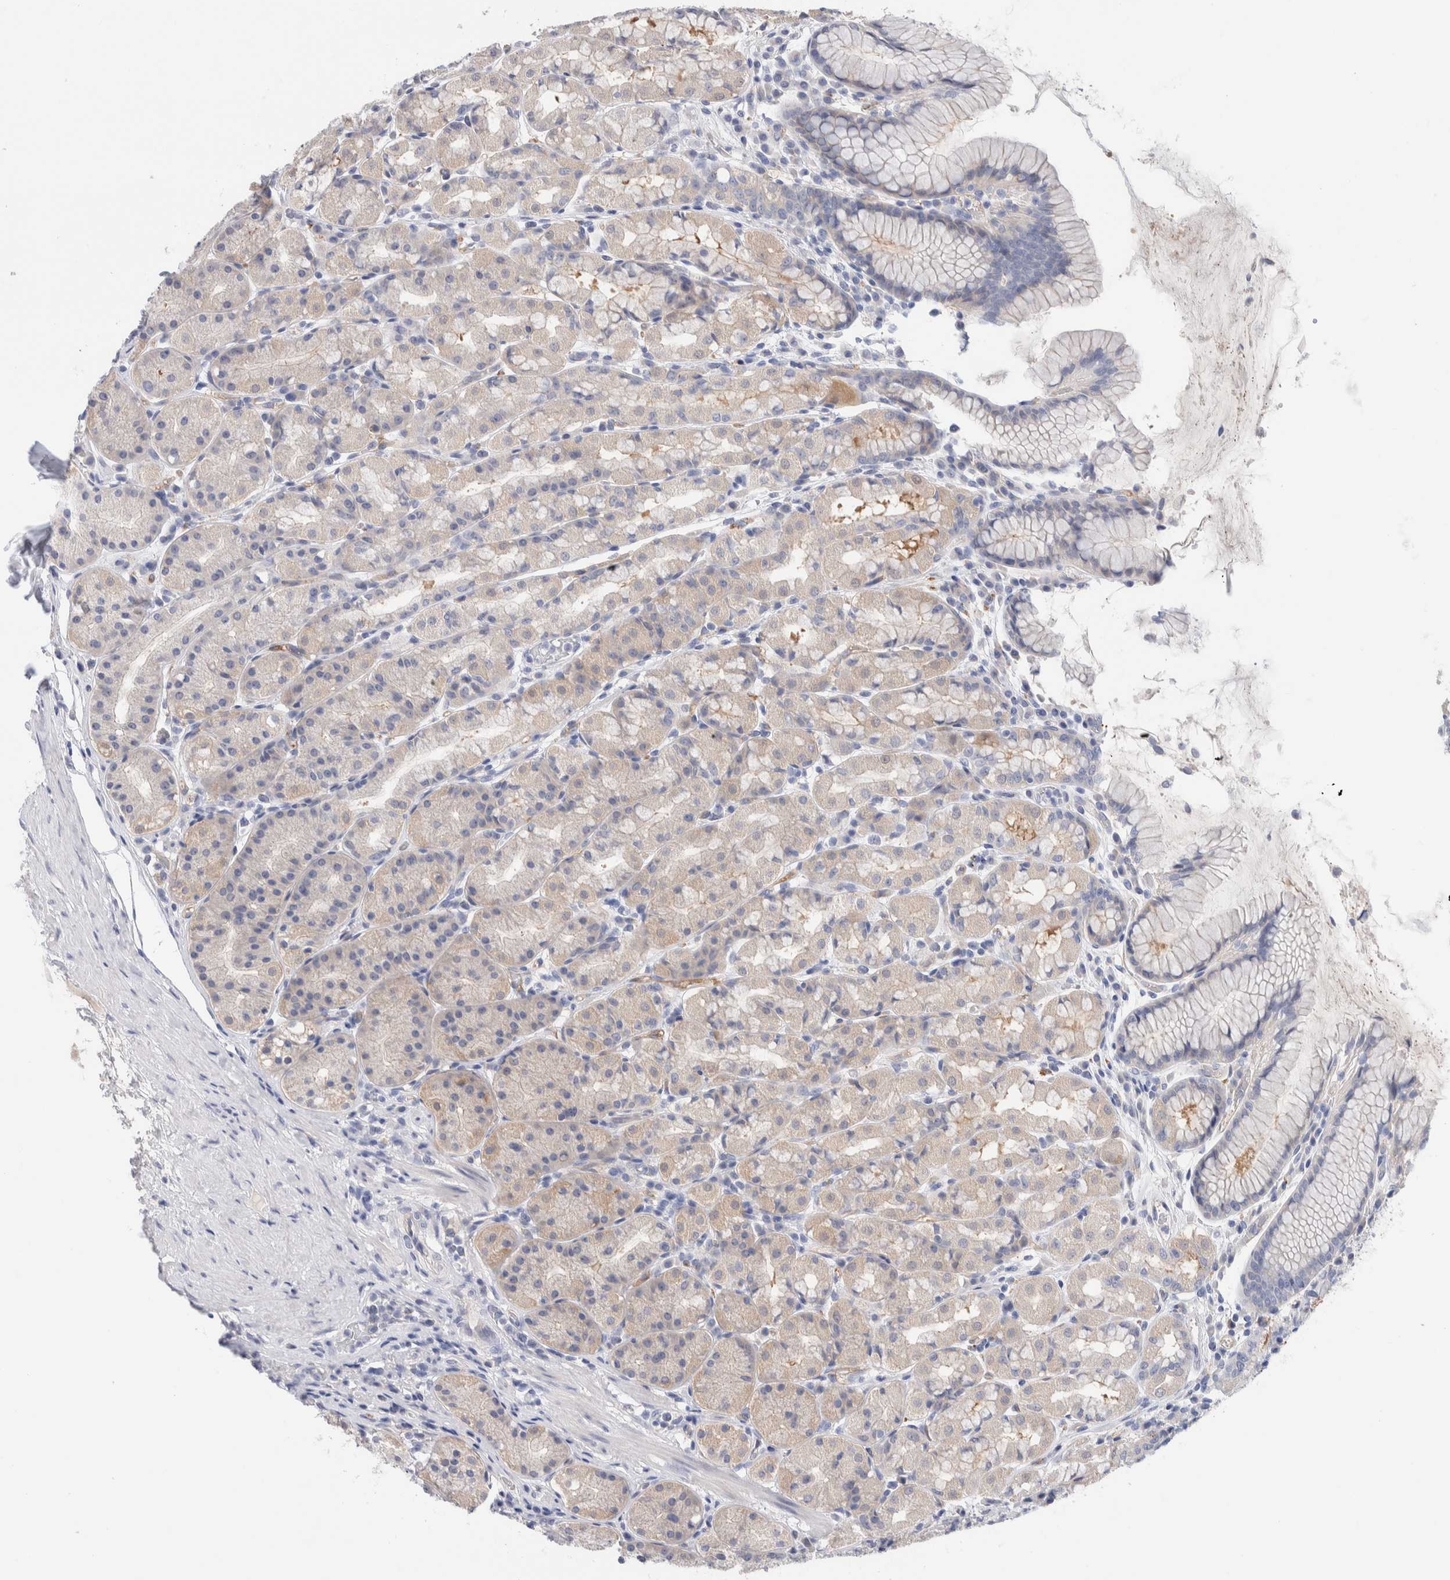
{"staining": {"intensity": "weak", "quantity": "25%-75%", "location": "cytoplasmic/membranous"}, "tissue": "stomach", "cell_type": "Glandular cells", "image_type": "normal", "snomed": [{"axis": "morphology", "description": "Normal tissue, NOS"}, {"axis": "topography", "description": "Stomach, lower"}], "caption": "High-magnification brightfield microscopy of normal stomach stained with DAB (brown) and counterstained with hematoxylin (blue). glandular cells exhibit weak cytoplasmic/membranous expression is identified in approximately25%-75% of cells. (DAB IHC, brown staining for protein, blue staining for nuclei).", "gene": "METRNL", "patient": {"sex": "female", "age": 56}}